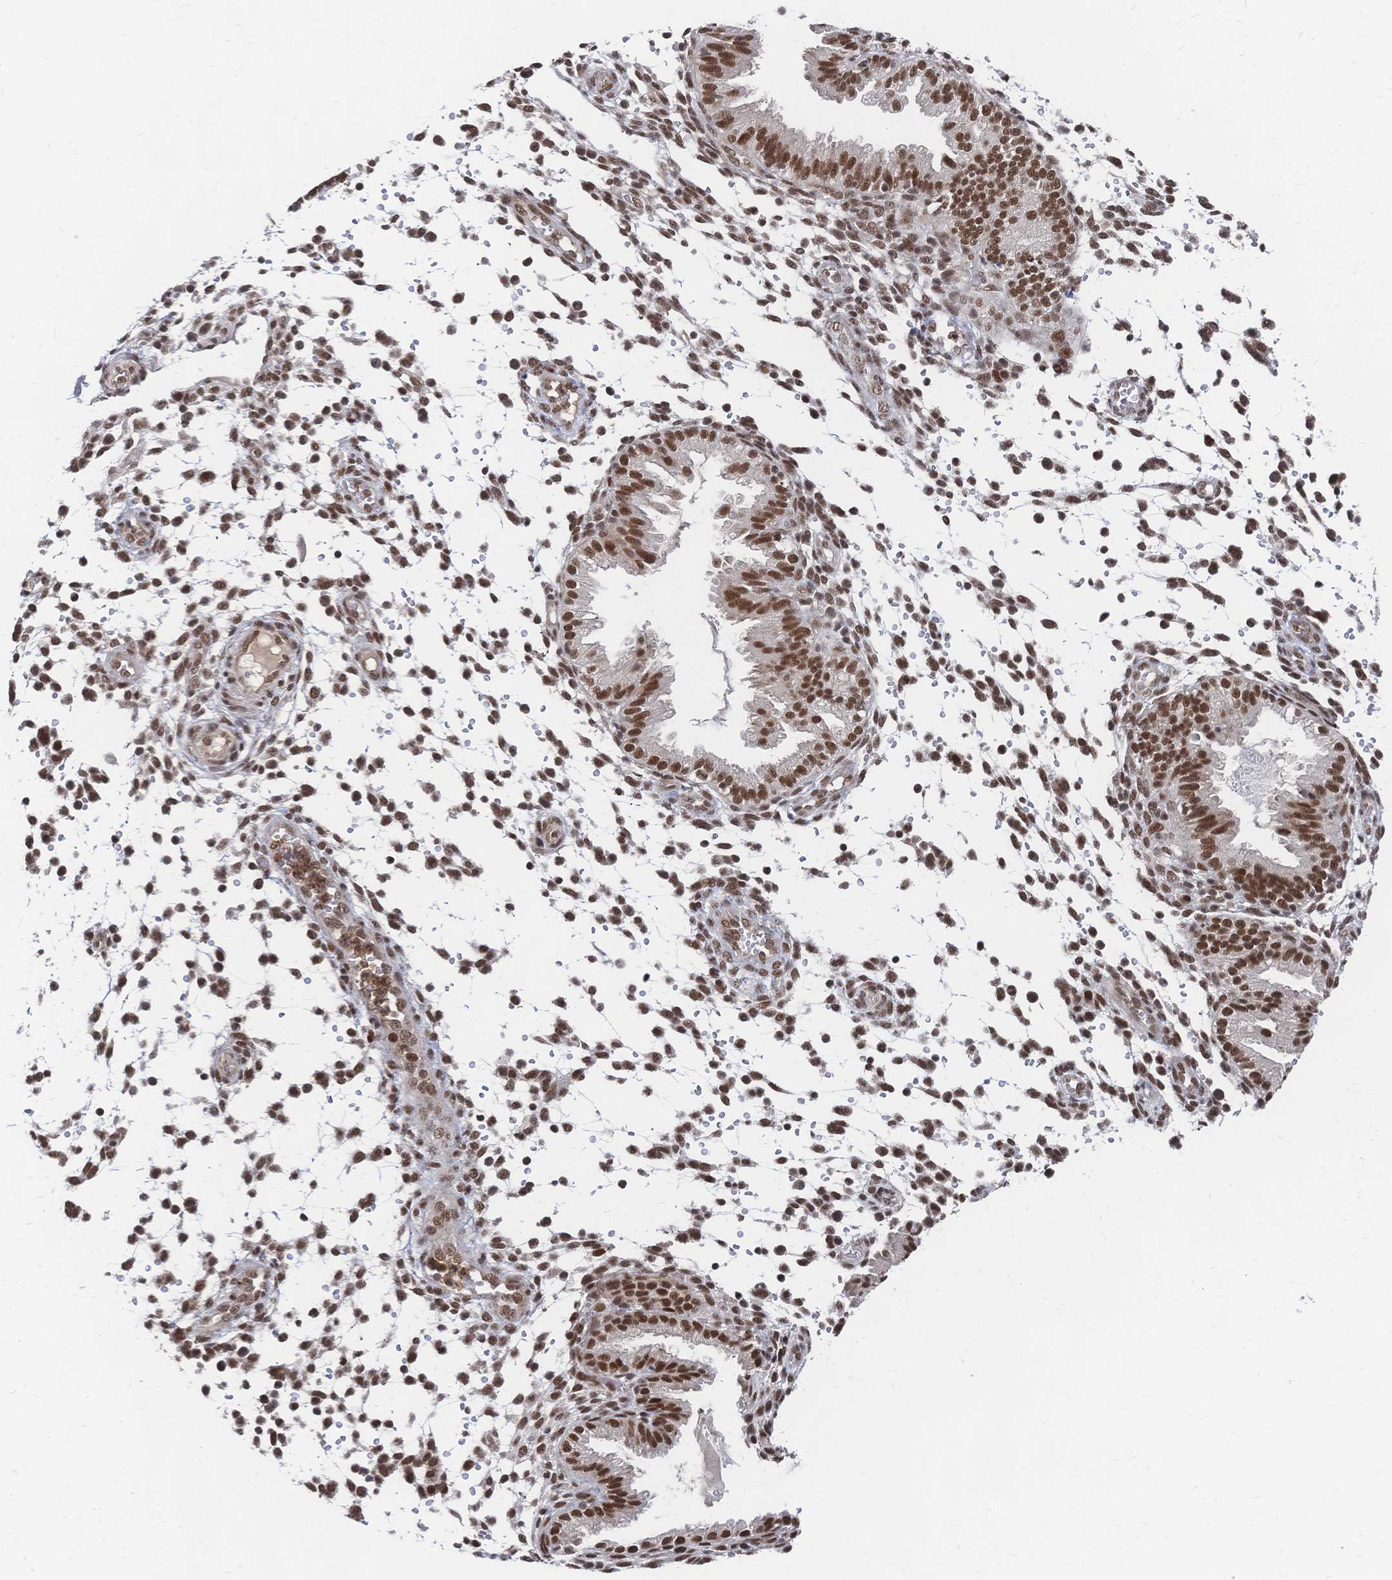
{"staining": {"intensity": "strong", "quantity": "25%-75%", "location": "nuclear"}, "tissue": "endometrium", "cell_type": "Cells in endometrial stroma", "image_type": "normal", "snomed": [{"axis": "morphology", "description": "Normal tissue, NOS"}, {"axis": "topography", "description": "Endometrium"}], "caption": "A high amount of strong nuclear positivity is seen in about 25%-75% of cells in endometrial stroma in normal endometrium. The staining was performed using DAB to visualize the protein expression in brown, while the nuclei were stained in blue with hematoxylin (Magnification: 20x).", "gene": "NELFA", "patient": {"sex": "female", "age": 33}}